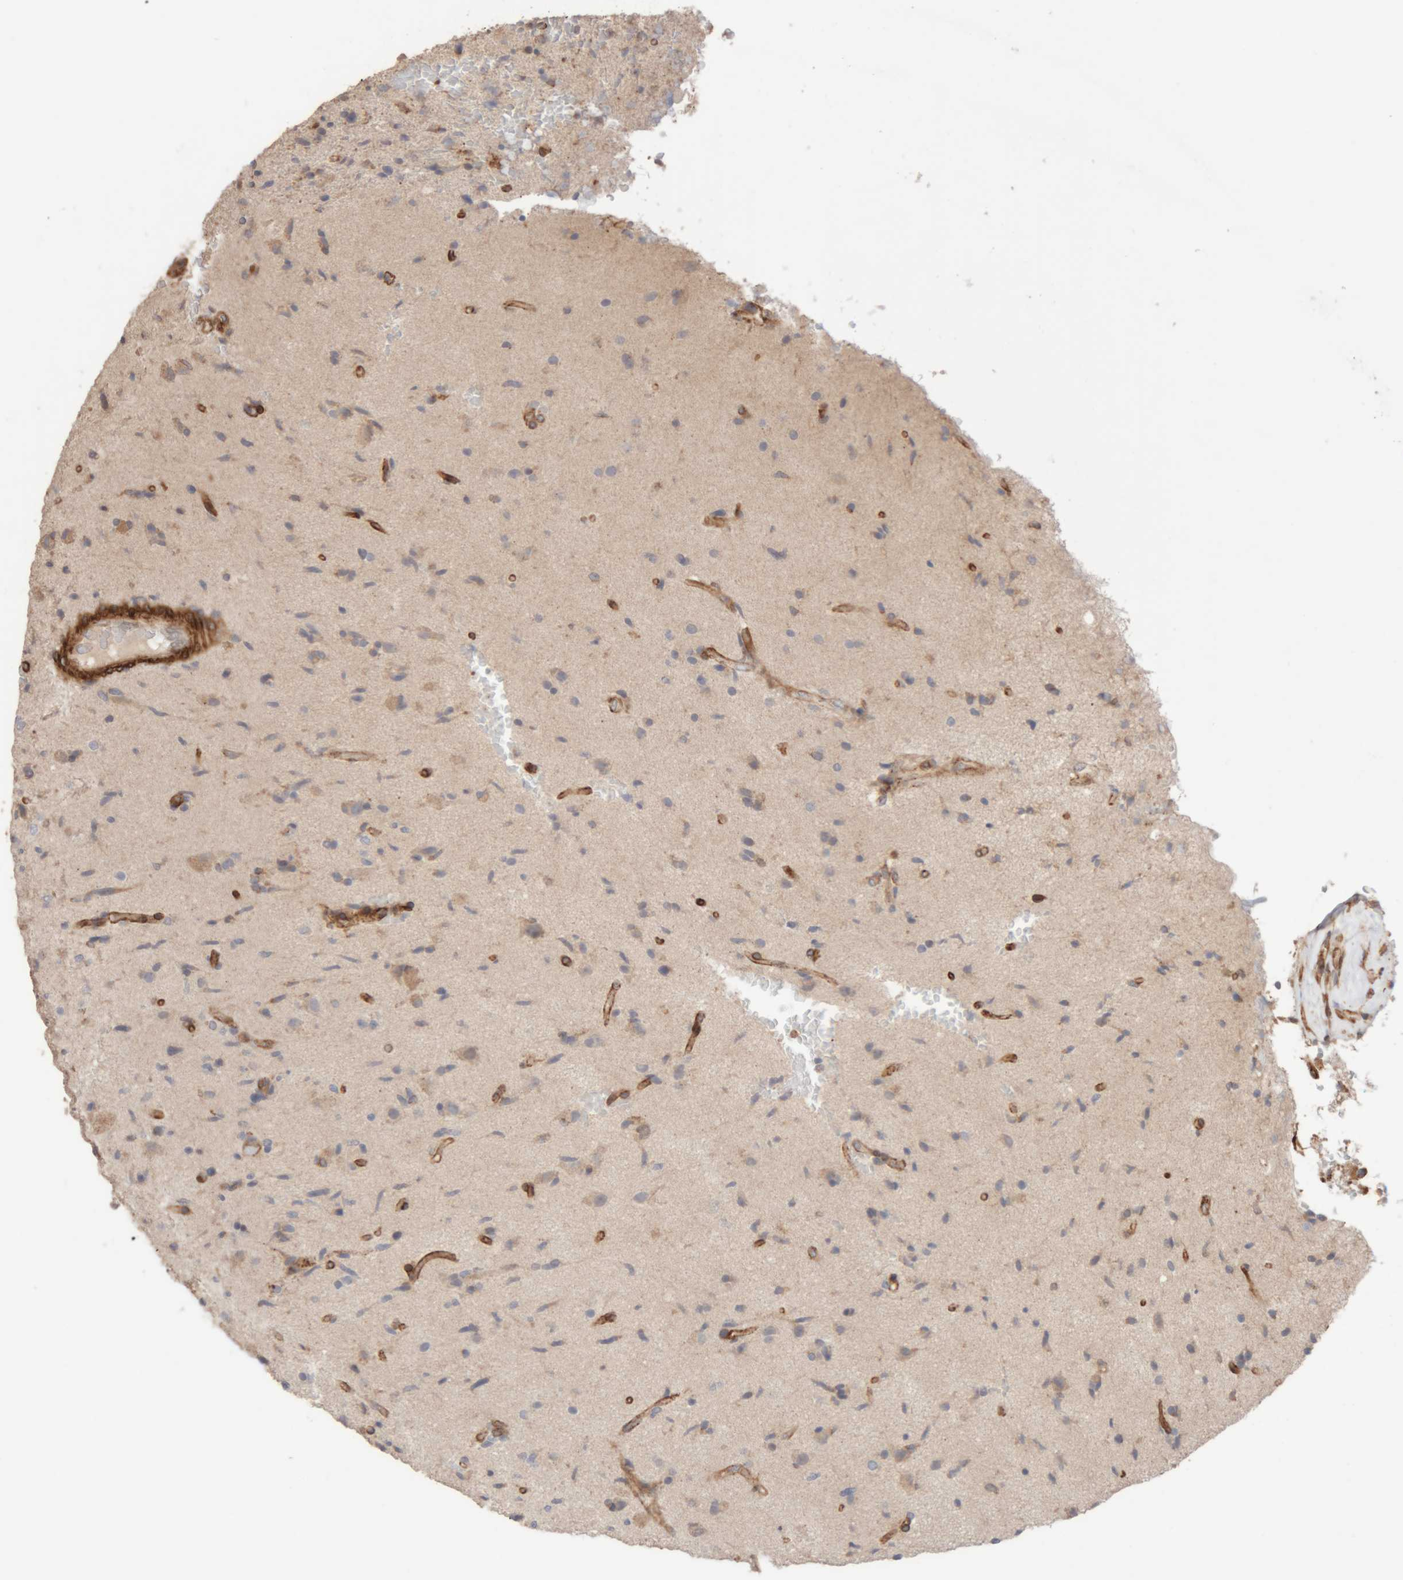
{"staining": {"intensity": "negative", "quantity": "none", "location": "none"}, "tissue": "glioma", "cell_type": "Tumor cells", "image_type": "cancer", "snomed": [{"axis": "morphology", "description": "Glioma, malignant, High grade"}, {"axis": "topography", "description": "Brain"}], "caption": "Tumor cells show no significant staining in glioma.", "gene": "RAB32", "patient": {"sex": "male", "age": 72}}